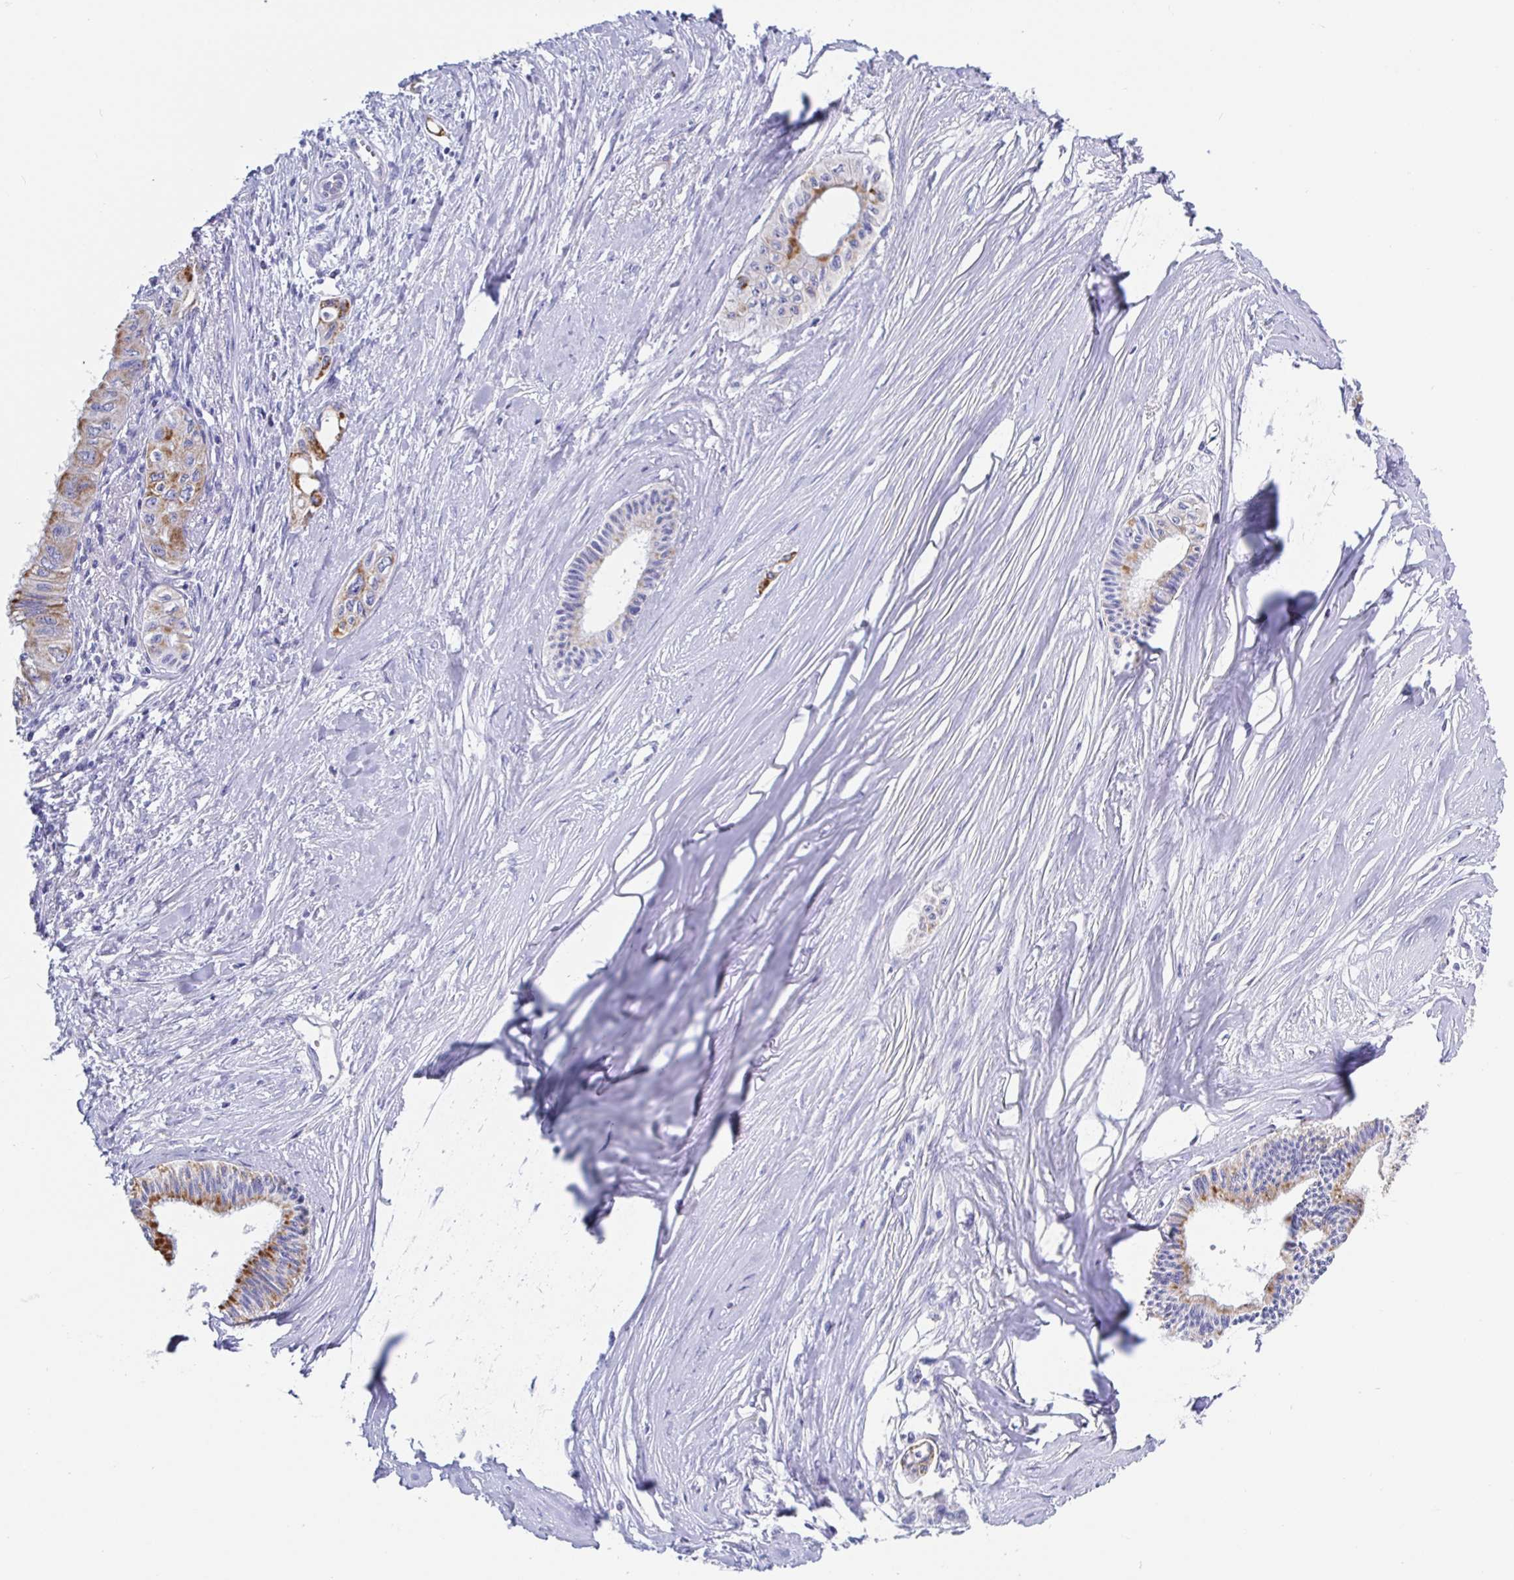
{"staining": {"intensity": "moderate", "quantity": "25%-75%", "location": "cytoplasmic/membranous"}, "tissue": "pancreatic cancer", "cell_type": "Tumor cells", "image_type": "cancer", "snomed": [{"axis": "morphology", "description": "Adenocarcinoma, NOS"}, {"axis": "topography", "description": "Pancreas"}], "caption": "This histopathology image demonstrates immunohistochemistry staining of human adenocarcinoma (pancreatic), with medium moderate cytoplasmic/membranous expression in about 25%-75% of tumor cells.", "gene": "MAOA", "patient": {"sex": "male", "age": 71}}